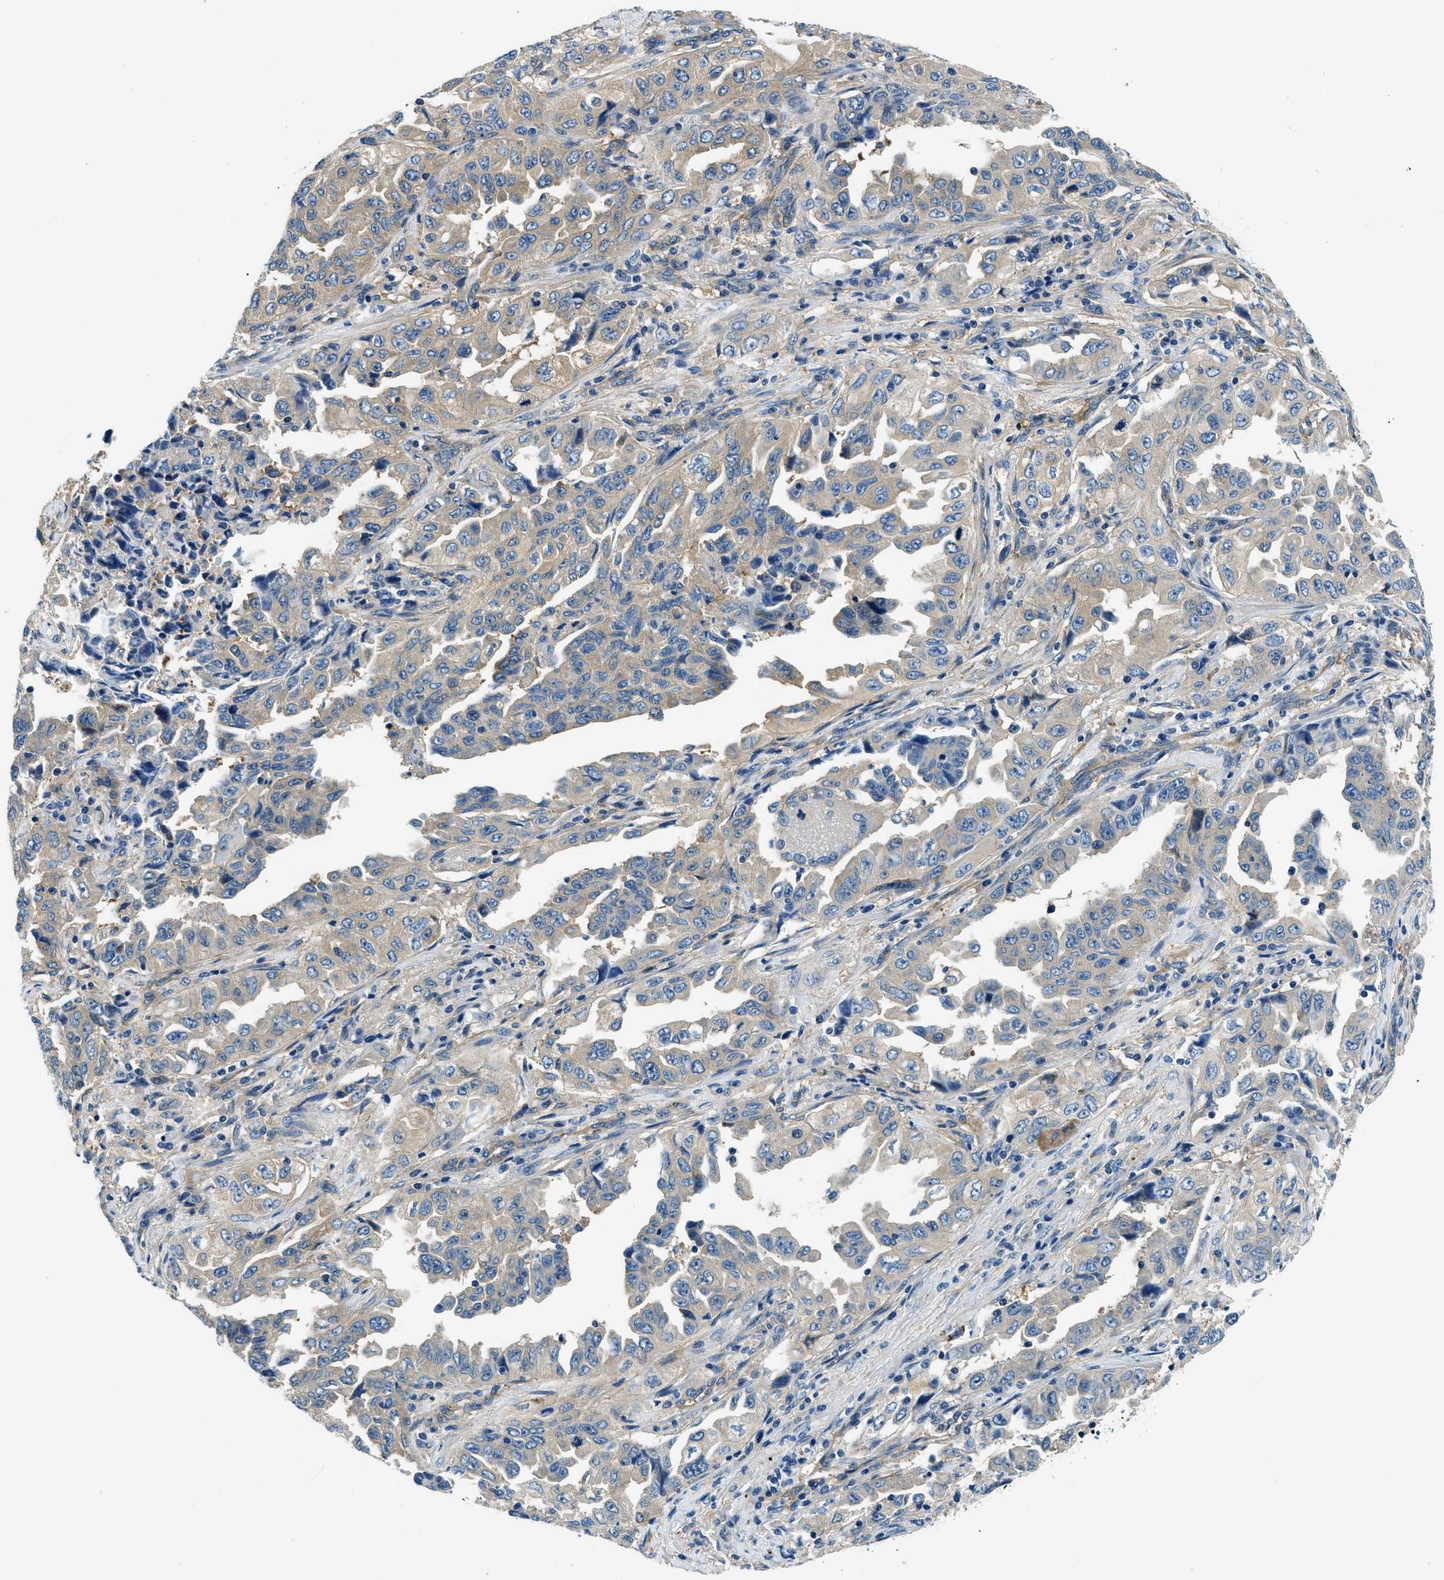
{"staining": {"intensity": "weak", "quantity": ">75%", "location": "cytoplasmic/membranous"}, "tissue": "lung cancer", "cell_type": "Tumor cells", "image_type": "cancer", "snomed": [{"axis": "morphology", "description": "Adenocarcinoma, NOS"}, {"axis": "topography", "description": "Lung"}], "caption": "Lung cancer stained with a protein marker shows weak staining in tumor cells.", "gene": "TWF1", "patient": {"sex": "female", "age": 51}}